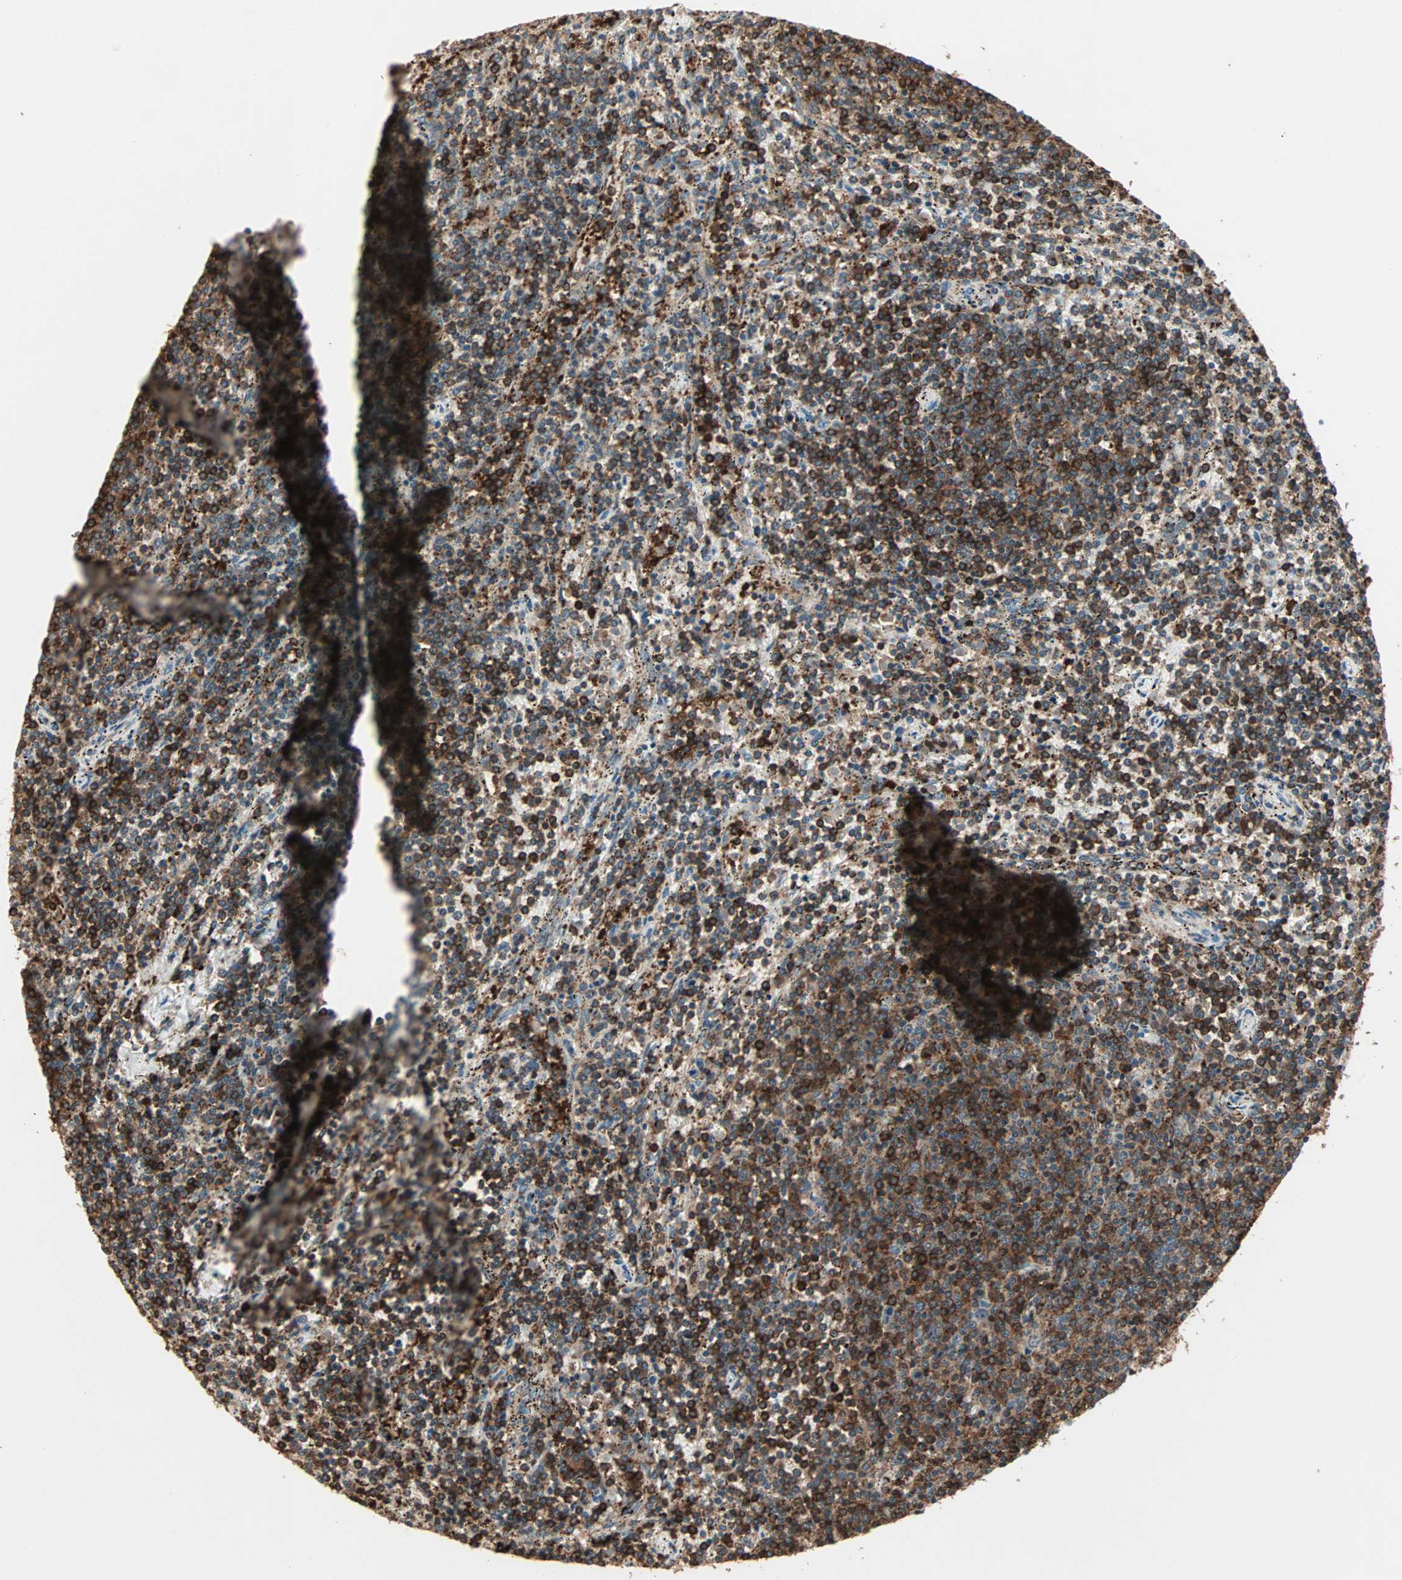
{"staining": {"intensity": "strong", "quantity": ">75%", "location": "cytoplasmic/membranous"}, "tissue": "lymphoma", "cell_type": "Tumor cells", "image_type": "cancer", "snomed": [{"axis": "morphology", "description": "Malignant lymphoma, non-Hodgkin's type, Low grade"}, {"axis": "topography", "description": "Spleen"}], "caption": "Brown immunohistochemical staining in lymphoma displays strong cytoplasmic/membranous staining in about >75% of tumor cells.", "gene": "MMP3", "patient": {"sex": "female", "age": 50}}